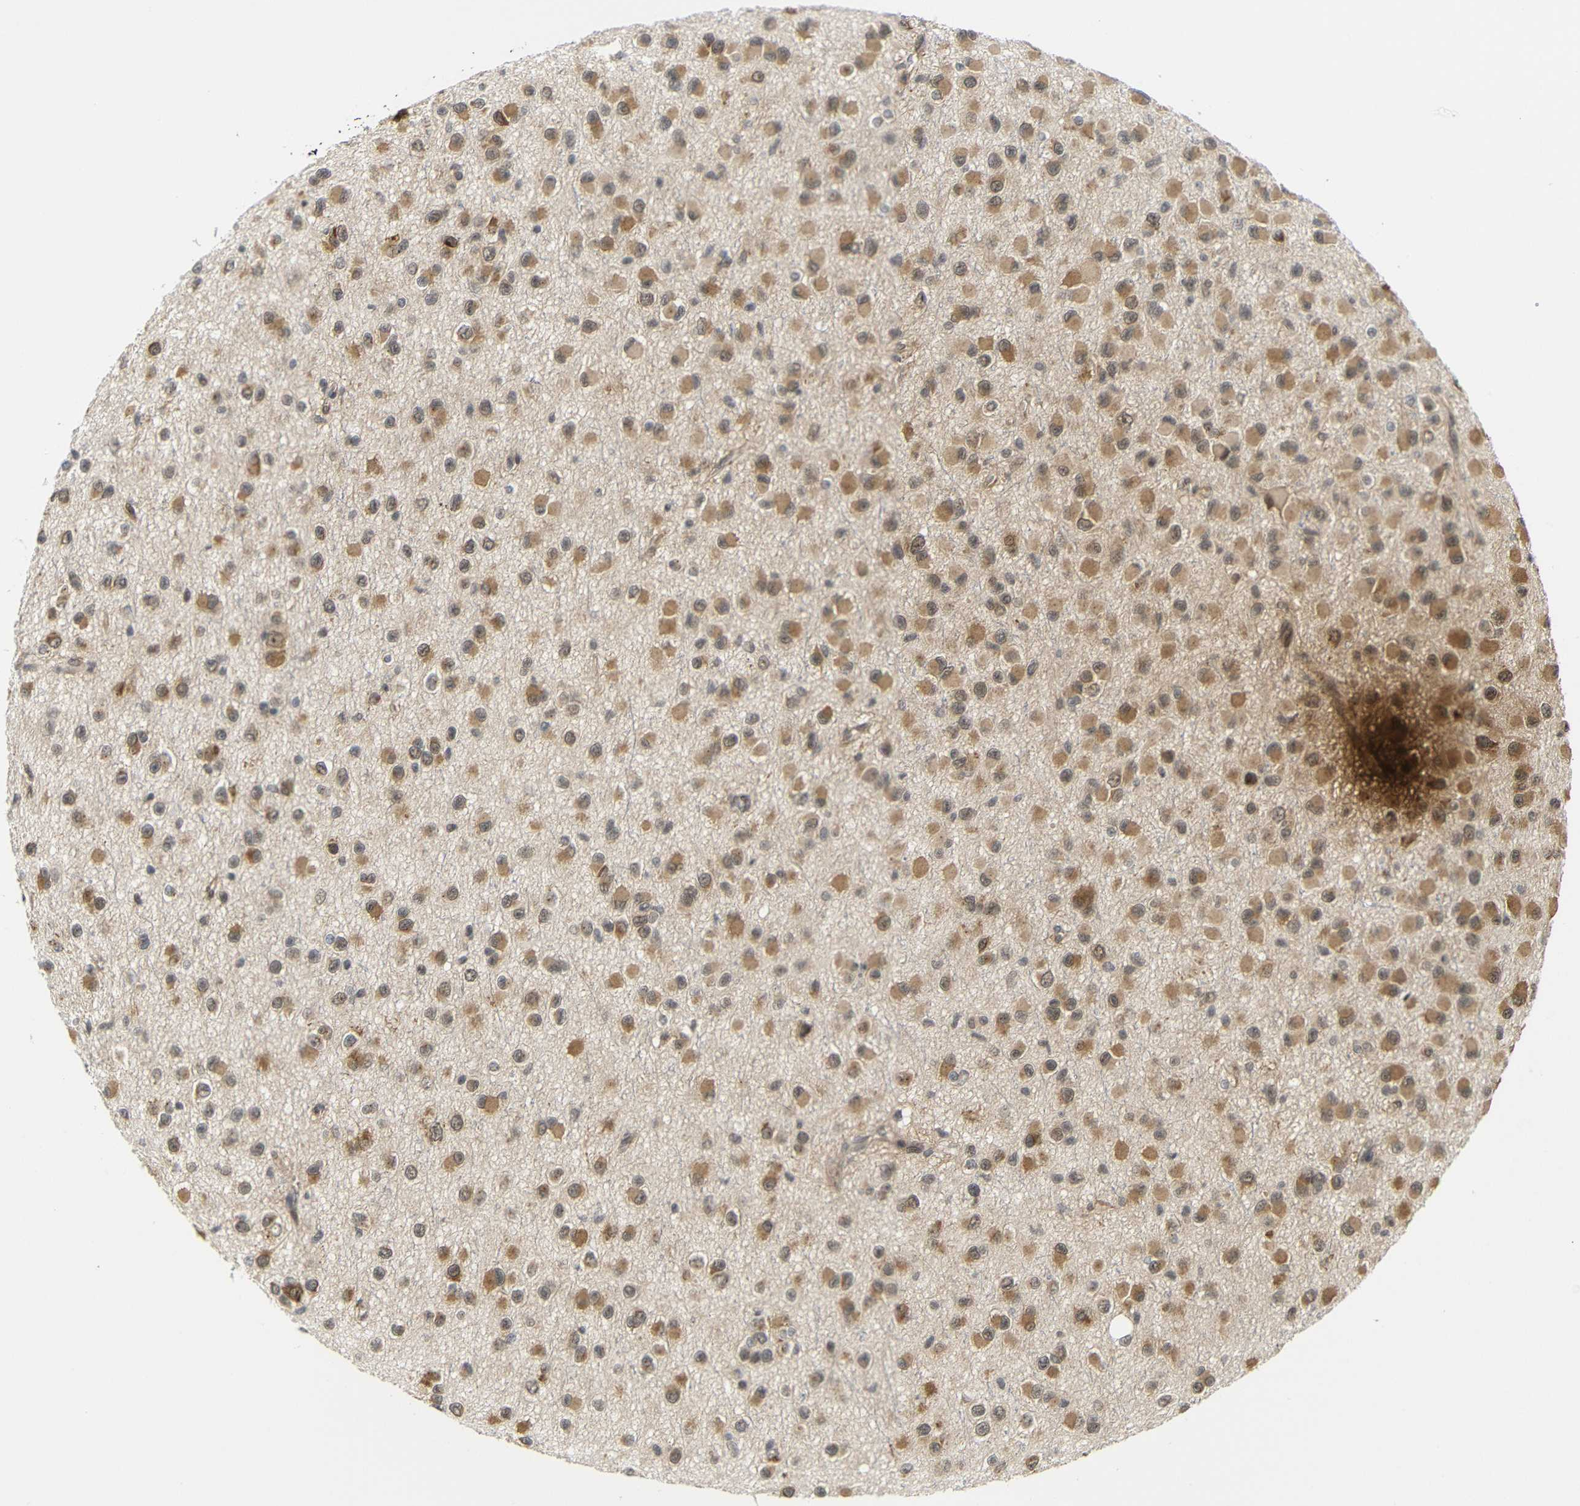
{"staining": {"intensity": "moderate", "quantity": ">75%", "location": "cytoplasmic/membranous,nuclear"}, "tissue": "glioma", "cell_type": "Tumor cells", "image_type": "cancer", "snomed": [{"axis": "morphology", "description": "Glioma, malignant, Low grade"}, {"axis": "topography", "description": "Brain"}], "caption": "Tumor cells display medium levels of moderate cytoplasmic/membranous and nuclear expression in about >75% of cells in human malignant low-grade glioma. (DAB (3,3'-diaminobenzidine) IHC, brown staining for protein, blue staining for nuclei).", "gene": "GJA5", "patient": {"sex": "male", "age": 42}}